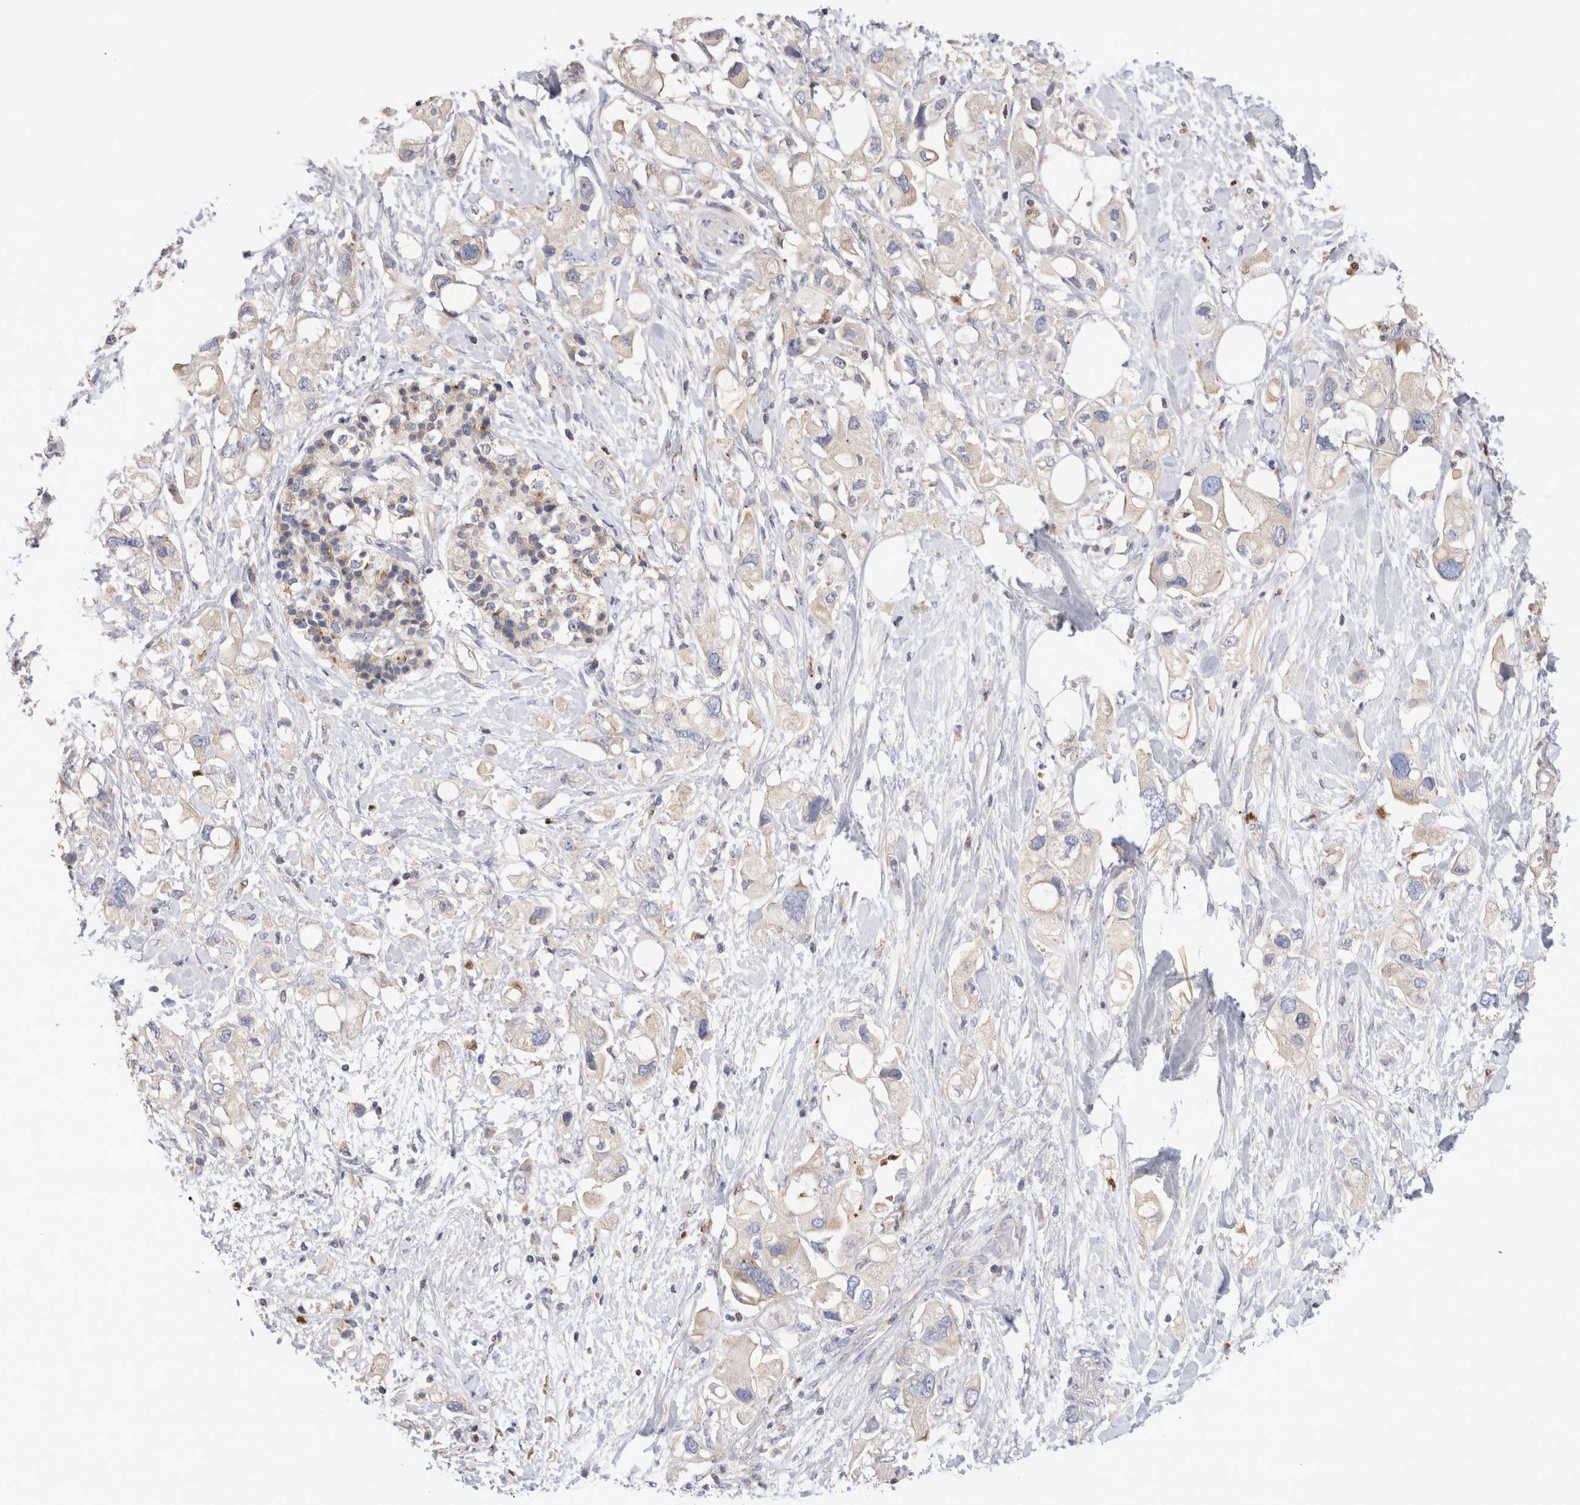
{"staining": {"intensity": "weak", "quantity": ">75%", "location": "cytoplasmic/membranous"}, "tissue": "pancreatic cancer", "cell_type": "Tumor cells", "image_type": "cancer", "snomed": [{"axis": "morphology", "description": "Adenocarcinoma, NOS"}, {"axis": "topography", "description": "Pancreas"}], "caption": "A brown stain shows weak cytoplasmic/membranous positivity of a protein in human adenocarcinoma (pancreatic) tumor cells. The protein is shown in brown color, while the nuclei are stained blue.", "gene": "NXT2", "patient": {"sex": "female", "age": 56}}